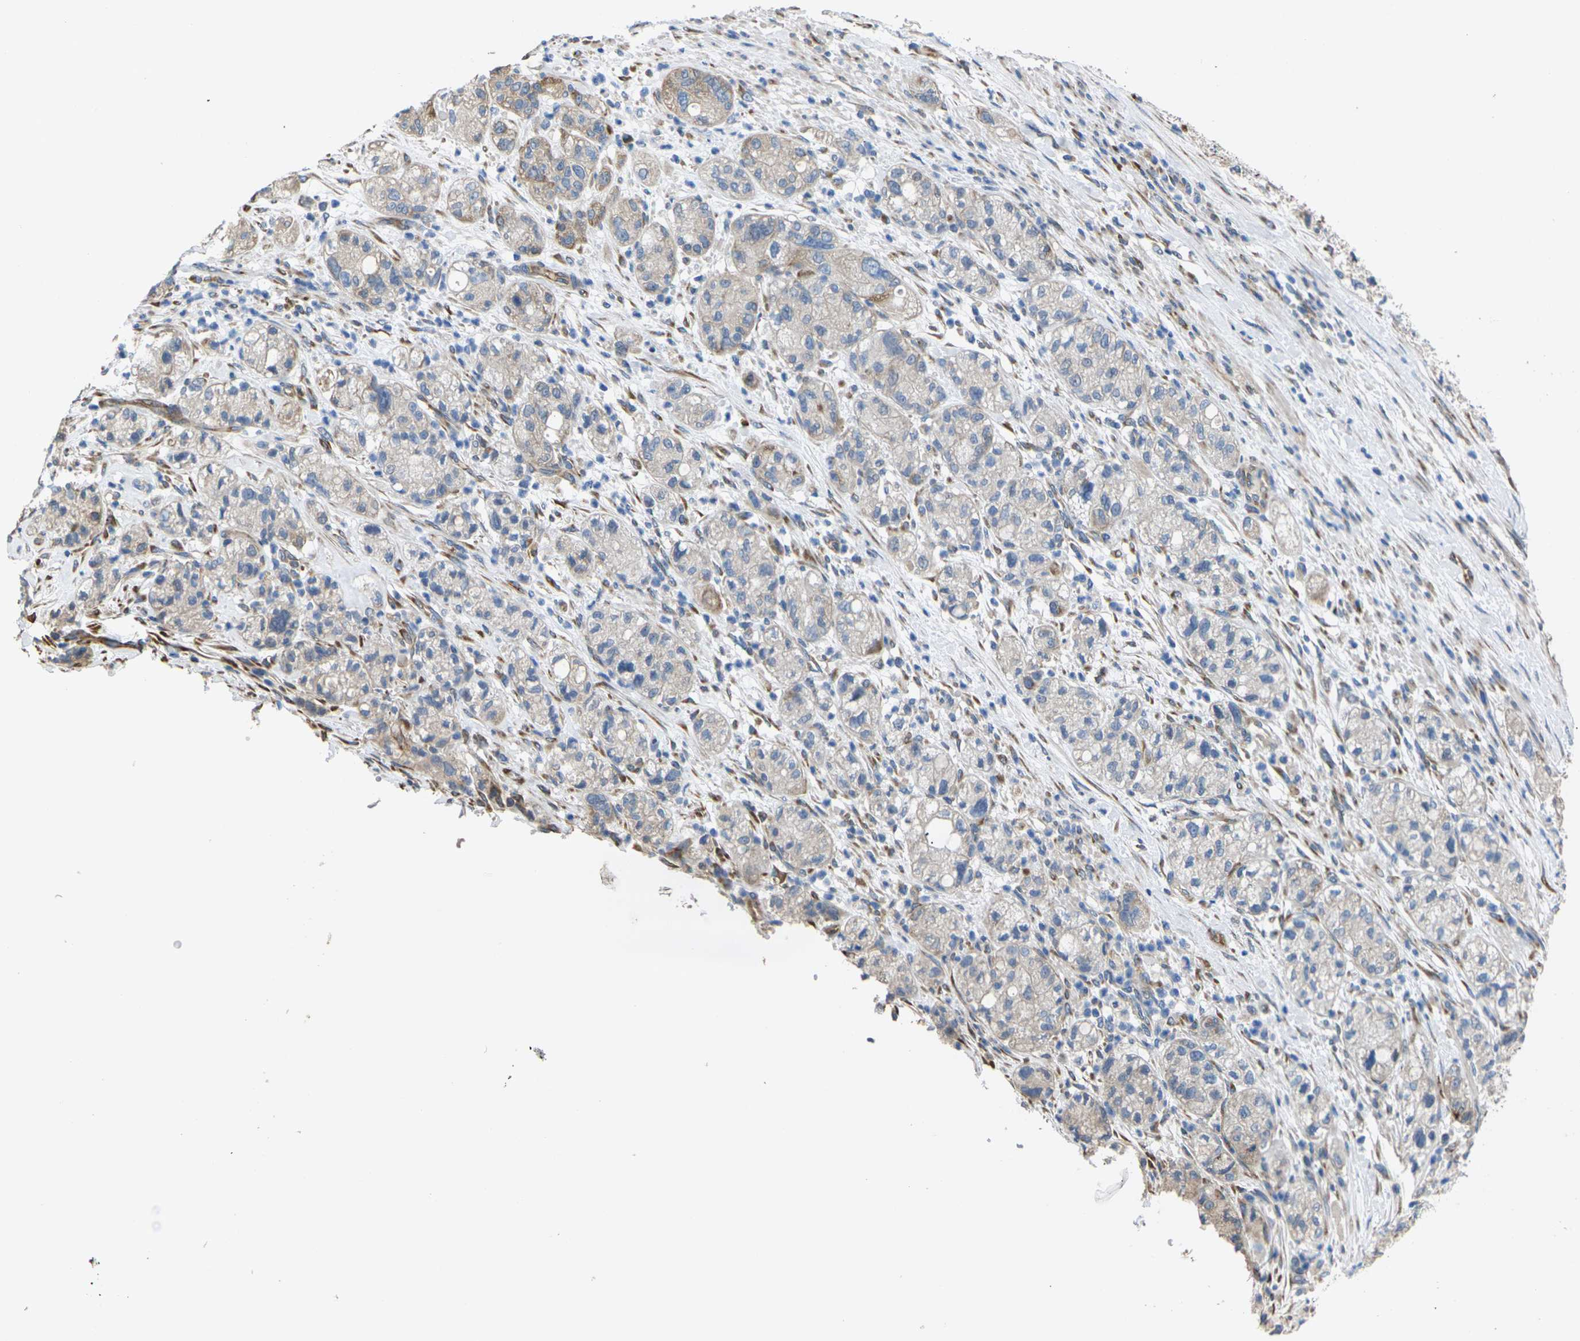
{"staining": {"intensity": "weak", "quantity": "<25%", "location": "cytoplasmic/membranous"}, "tissue": "pancreatic cancer", "cell_type": "Tumor cells", "image_type": "cancer", "snomed": [{"axis": "morphology", "description": "Adenocarcinoma, NOS"}, {"axis": "topography", "description": "Pancreas"}], "caption": "Protein analysis of pancreatic cancer shows no significant expression in tumor cells.", "gene": "KLHDC8B", "patient": {"sex": "female", "age": 78}}